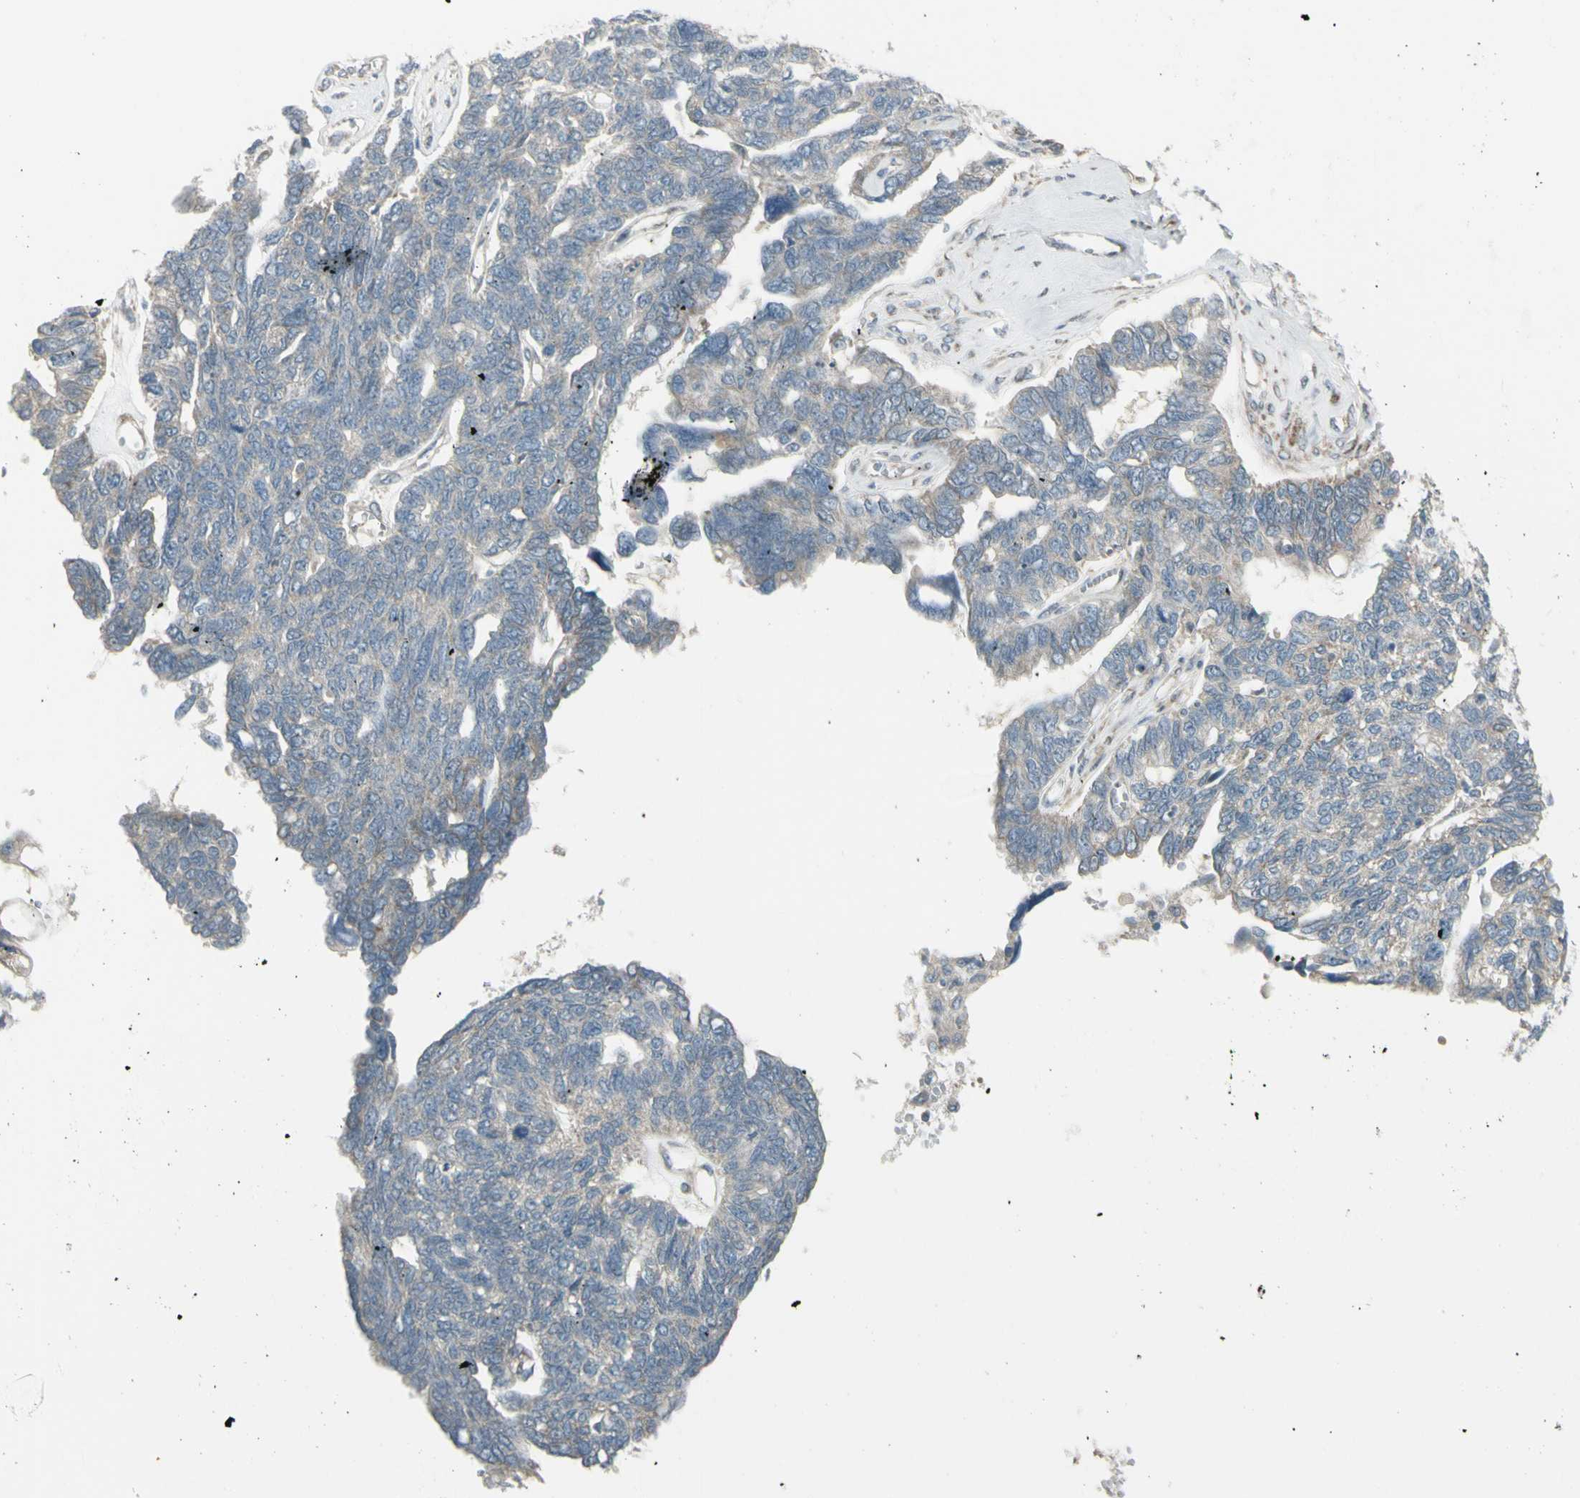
{"staining": {"intensity": "negative", "quantity": "none", "location": "none"}, "tissue": "ovarian cancer", "cell_type": "Tumor cells", "image_type": "cancer", "snomed": [{"axis": "morphology", "description": "Cystadenocarcinoma, serous, NOS"}, {"axis": "topography", "description": "Ovary"}], "caption": "An immunohistochemistry image of serous cystadenocarcinoma (ovarian) is shown. There is no staining in tumor cells of serous cystadenocarcinoma (ovarian). Brightfield microscopy of immunohistochemistry (IHC) stained with DAB (brown) and hematoxylin (blue), captured at high magnification.", "gene": "NAXD", "patient": {"sex": "female", "age": 79}}